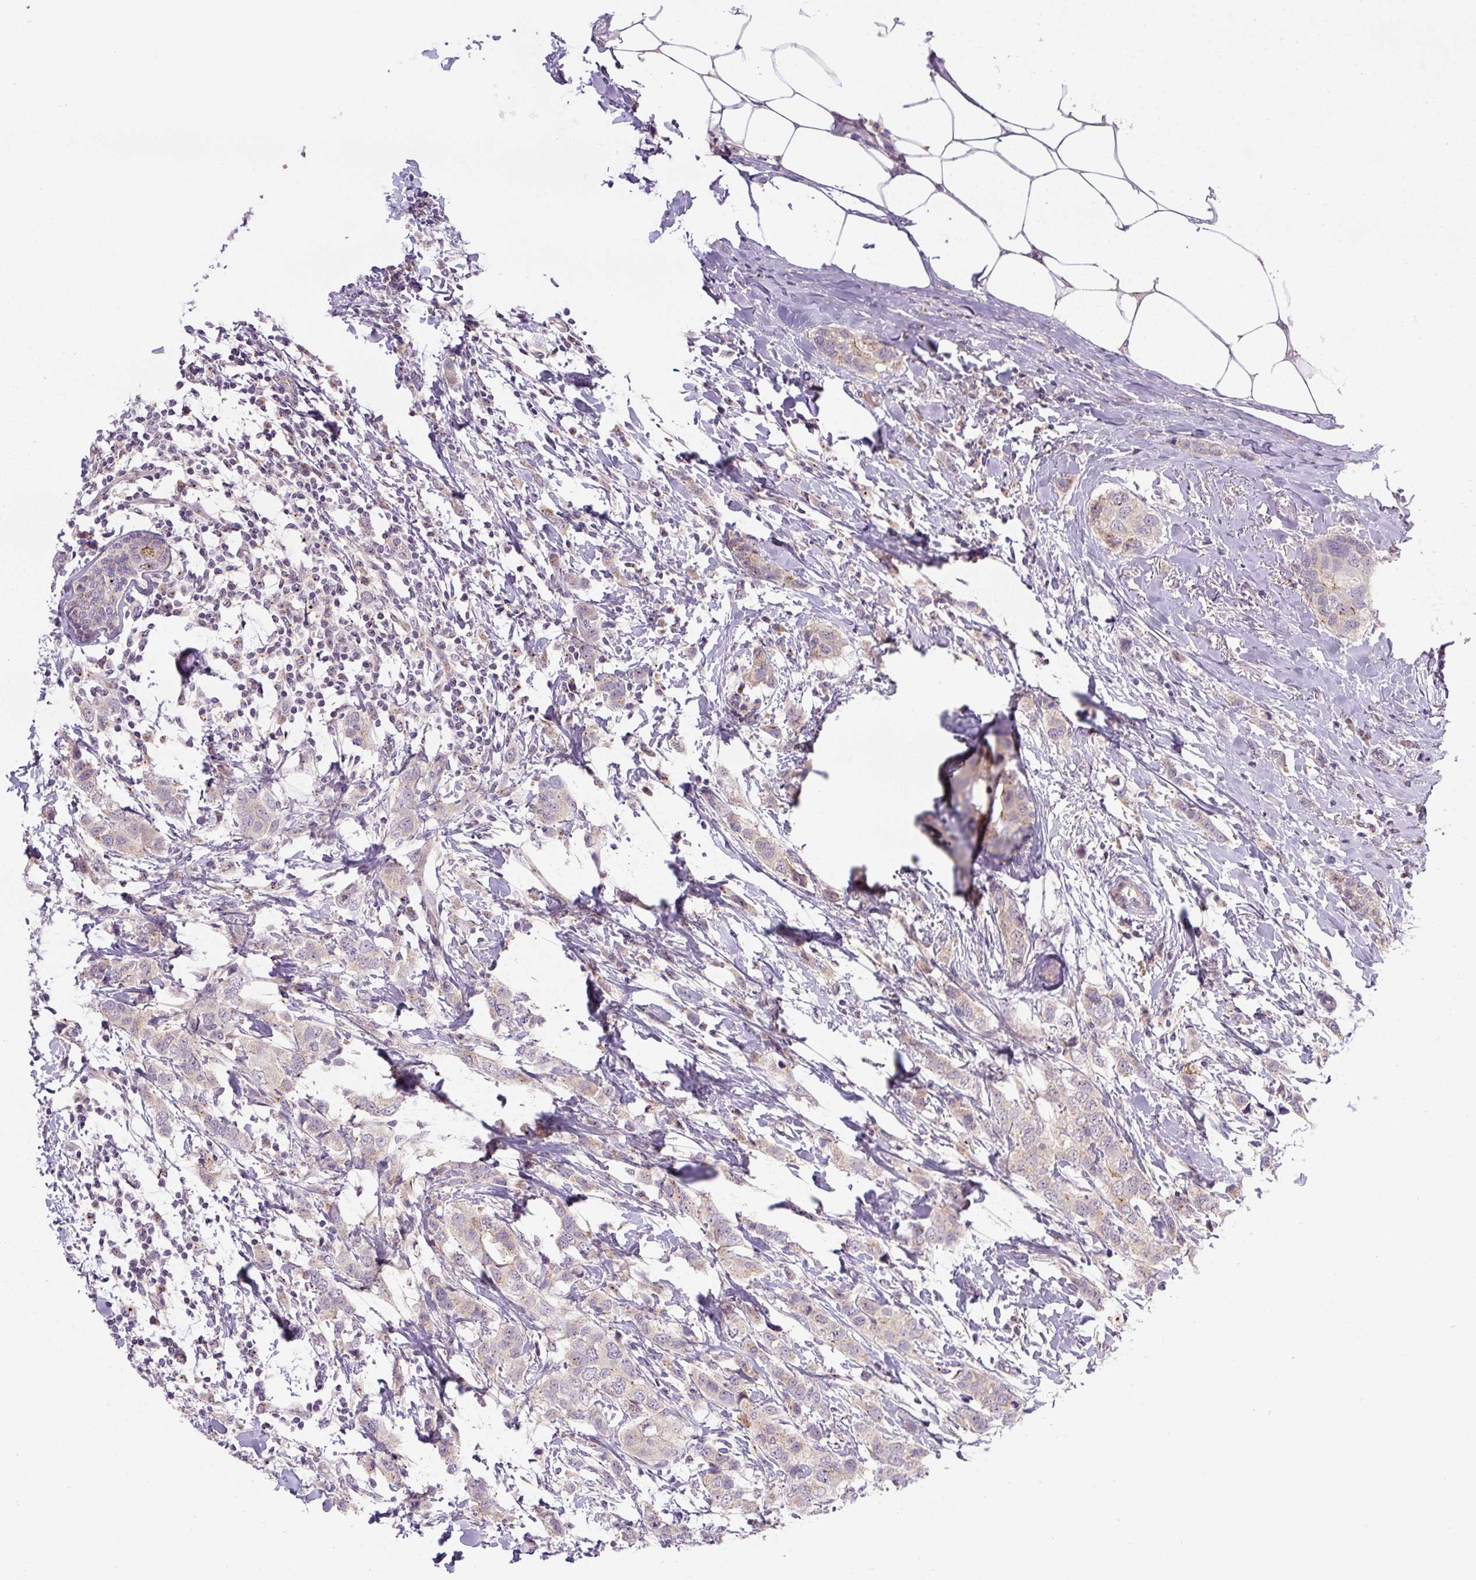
{"staining": {"intensity": "negative", "quantity": "none", "location": "none"}, "tissue": "breast cancer", "cell_type": "Tumor cells", "image_type": "cancer", "snomed": [{"axis": "morphology", "description": "Duct carcinoma"}, {"axis": "topography", "description": "Breast"}], "caption": "DAB immunohistochemical staining of human breast cancer (invasive ductal carcinoma) shows no significant positivity in tumor cells. The staining was performed using DAB (3,3'-diaminobenzidine) to visualize the protein expression in brown, while the nuclei were stained in blue with hematoxylin (Magnification: 20x).", "gene": "PCM1", "patient": {"sex": "female", "age": 50}}